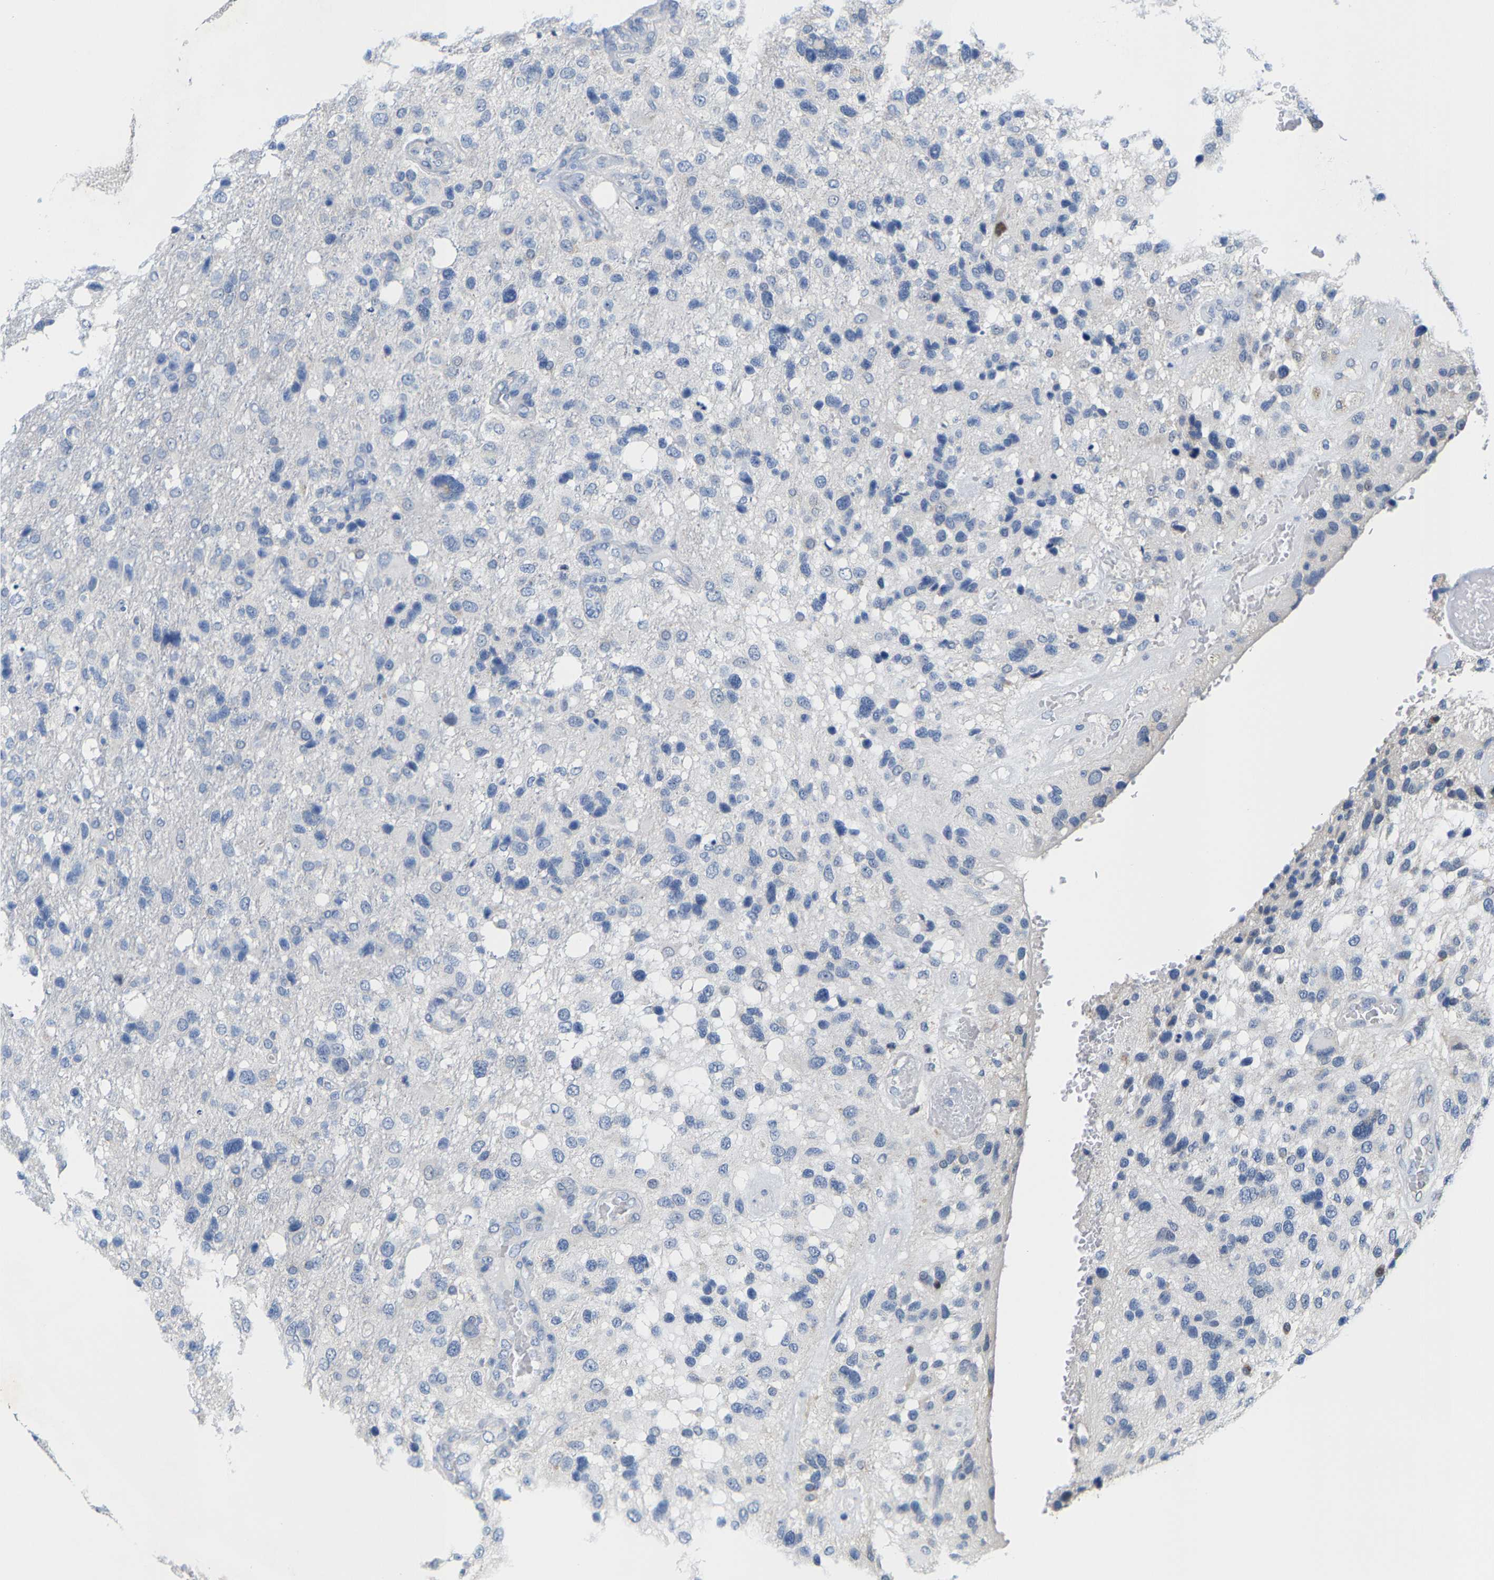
{"staining": {"intensity": "negative", "quantity": "none", "location": "none"}, "tissue": "glioma", "cell_type": "Tumor cells", "image_type": "cancer", "snomed": [{"axis": "morphology", "description": "Glioma, malignant, High grade"}, {"axis": "topography", "description": "Brain"}], "caption": "IHC micrograph of neoplastic tissue: human glioma stained with DAB (3,3'-diaminobenzidine) demonstrates no significant protein staining in tumor cells.", "gene": "KLHL1", "patient": {"sex": "female", "age": 58}}